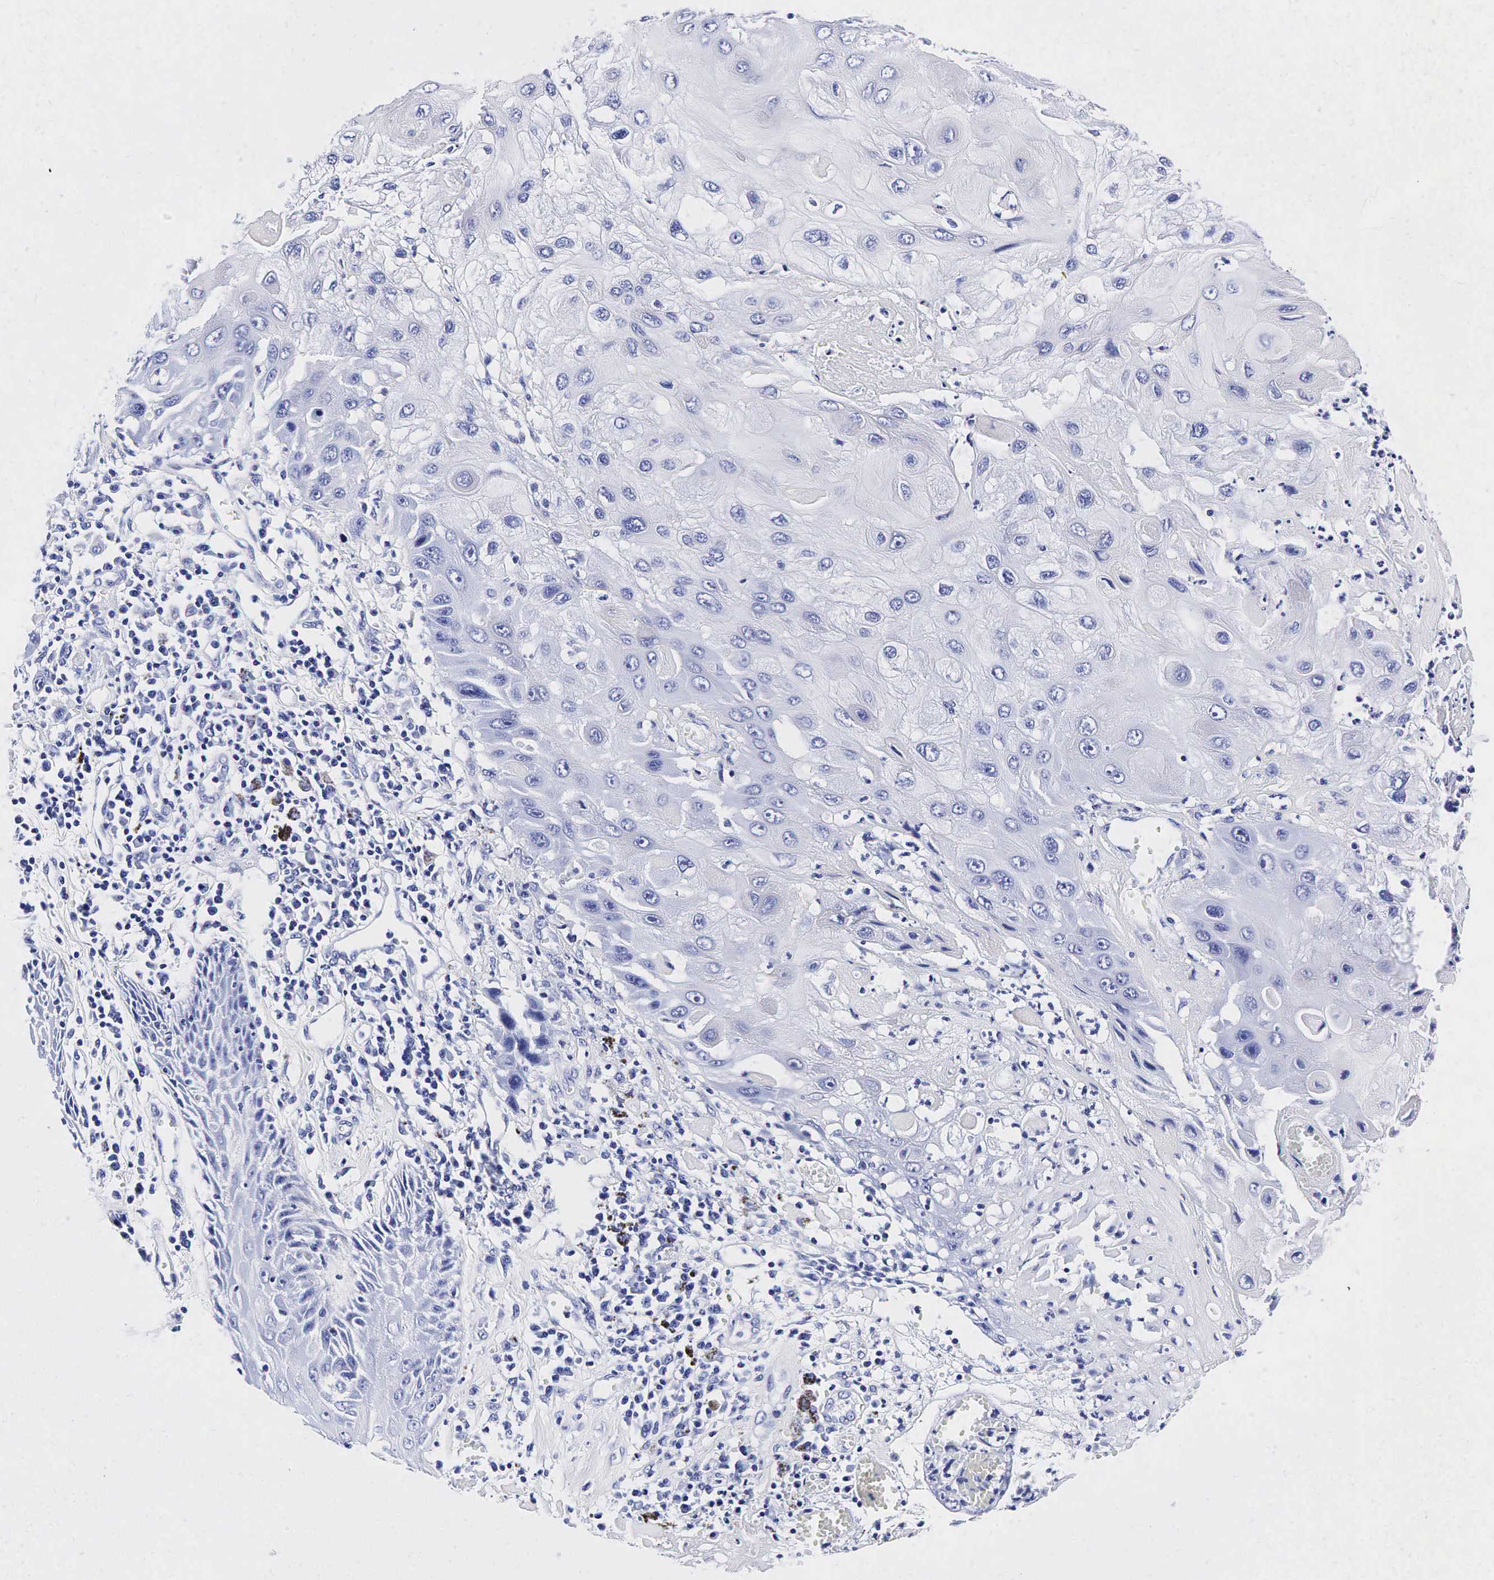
{"staining": {"intensity": "negative", "quantity": "none", "location": "none"}, "tissue": "skin cancer", "cell_type": "Tumor cells", "image_type": "cancer", "snomed": [{"axis": "morphology", "description": "Squamous cell carcinoma, NOS"}, {"axis": "topography", "description": "Skin"}, {"axis": "topography", "description": "Anal"}], "caption": "There is no significant positivity in tumor cells of squamous cell carcinoma (skin).", "gene": "TG", "patient": {"sex": "male", "age": 61}}